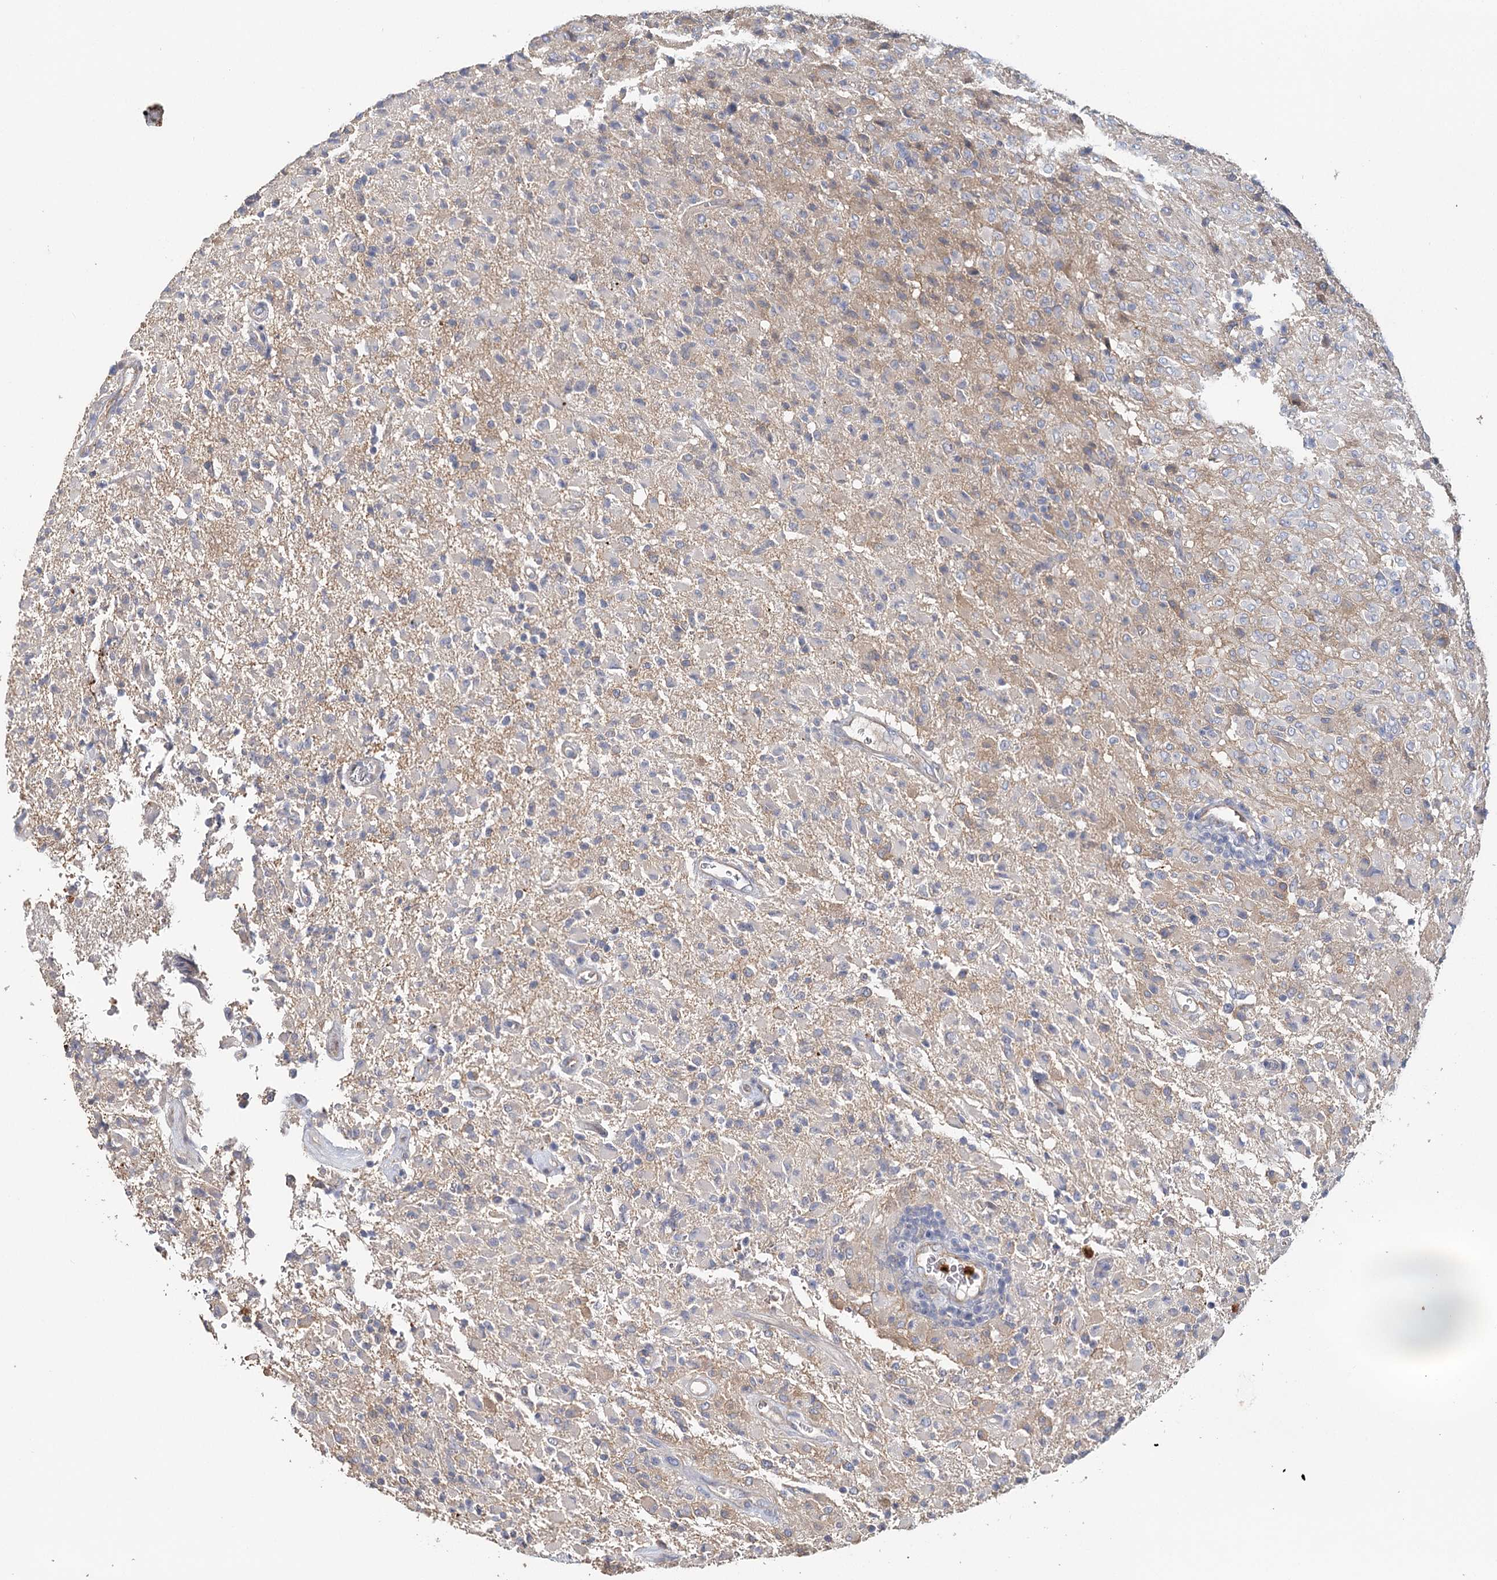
{"staining": {"intensity": "weak", "quantity": "<25%", "location": "cytoplasmic/membranous"}, "tissue": "glioma", "cell_type": "Tumor cells", "image_type": "cancer", "snomed": [{"axis": "morphology", "description": "Glioma, malignant, High grade"}, {"axis": "topography", "description": "Brain"}], "caption": "There is no significant staining in tumor cells of malignant glioma (high-grade).", "gene": "EPB41L5", "patient": {"sex": "female", "age": 57}}